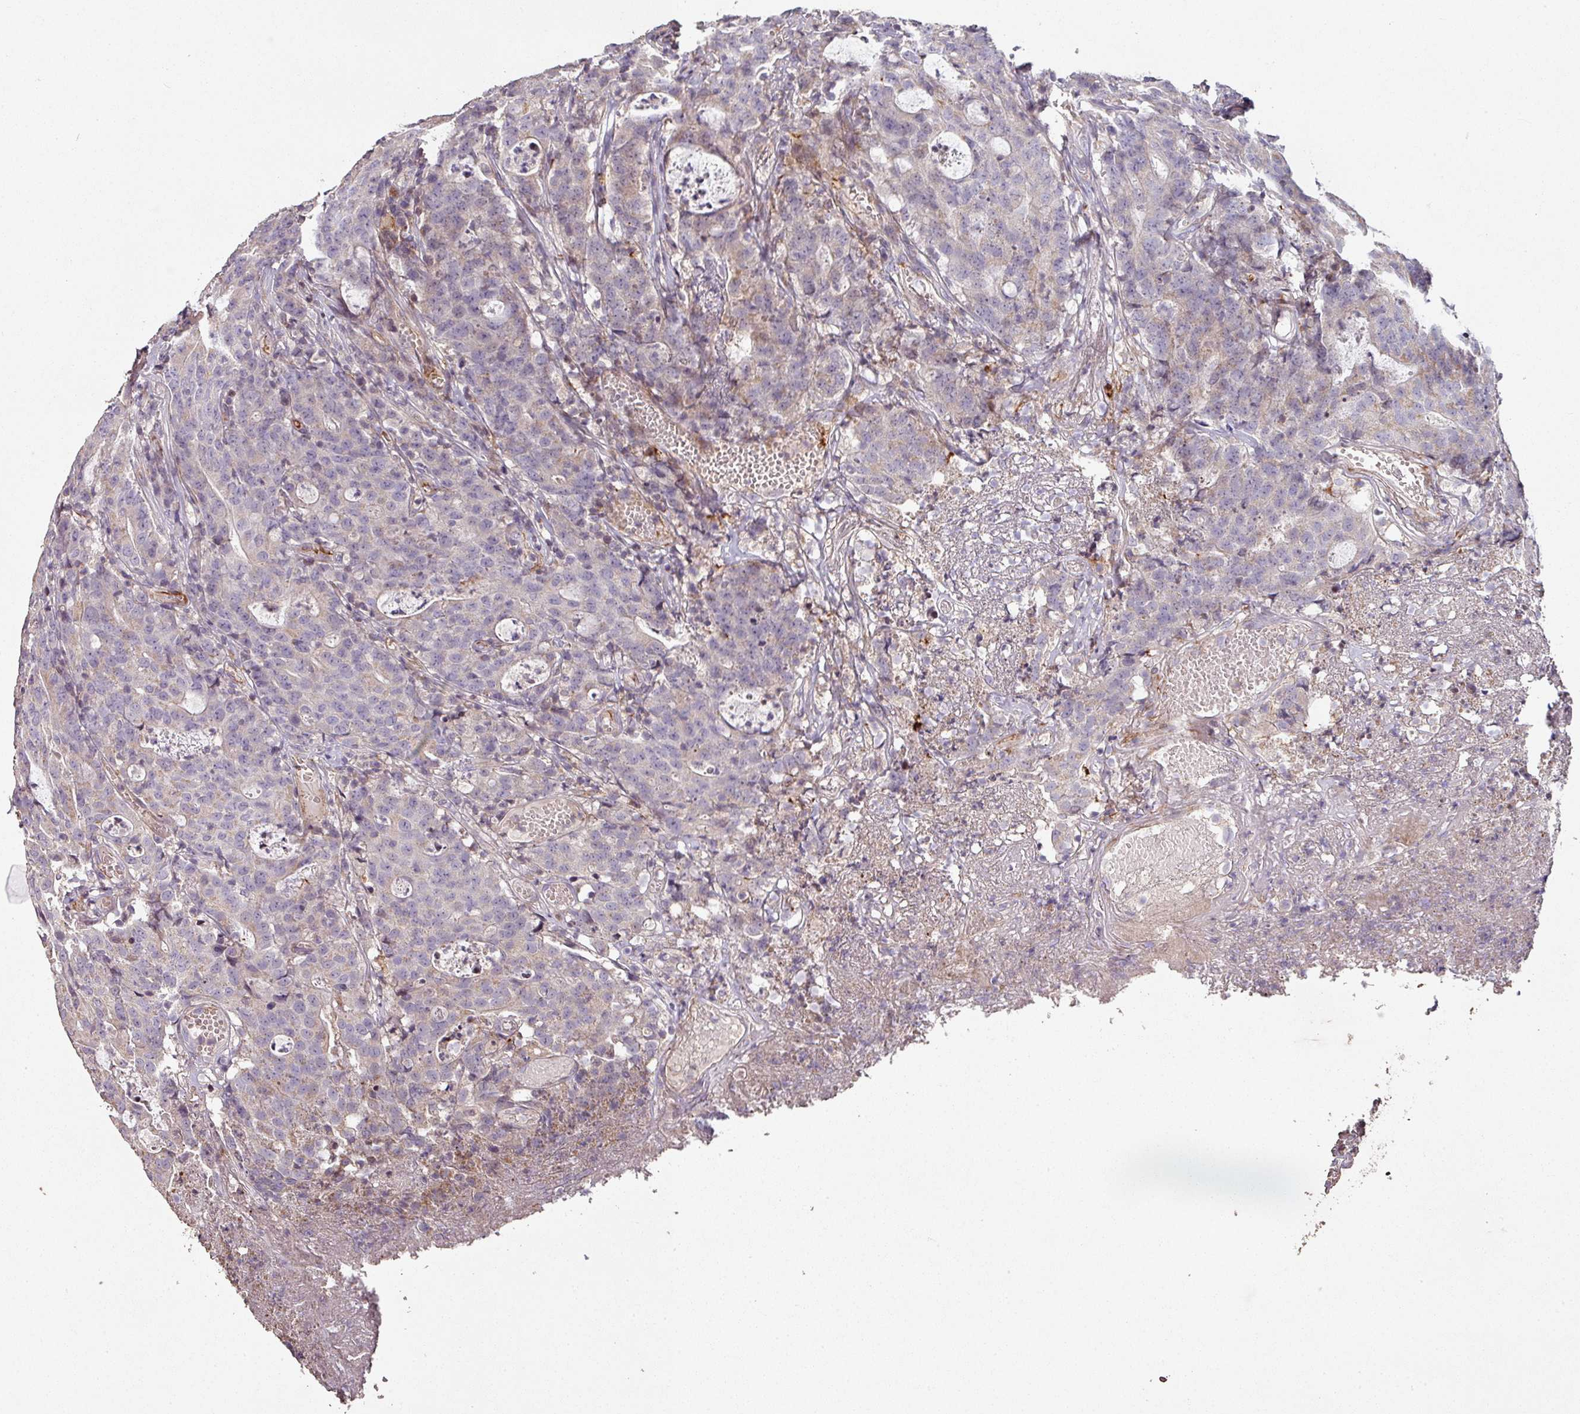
{"staining": {"intensity": "weak", "quantity": "25%-75%", "location": "cytoplasmic/membranous"}, "tissue": "colorectal cancer", "cell_type": "Tumor cells", "image_type": "cancer", "snomed": [{"axis": "morphology", "description": "Adenocarcinoma, NOS"}, {"axis": "topography", "description": "Colon"}], "caption": "This photomicrograph exhibits IHC staining of colorectal adenocarcinoma, with low weak cytoplasmic/membranous positivity in approximately 25%-75% of tumor cells.", "gene": "RPL23A", "patient": {"sex": "male", "age": 83}}